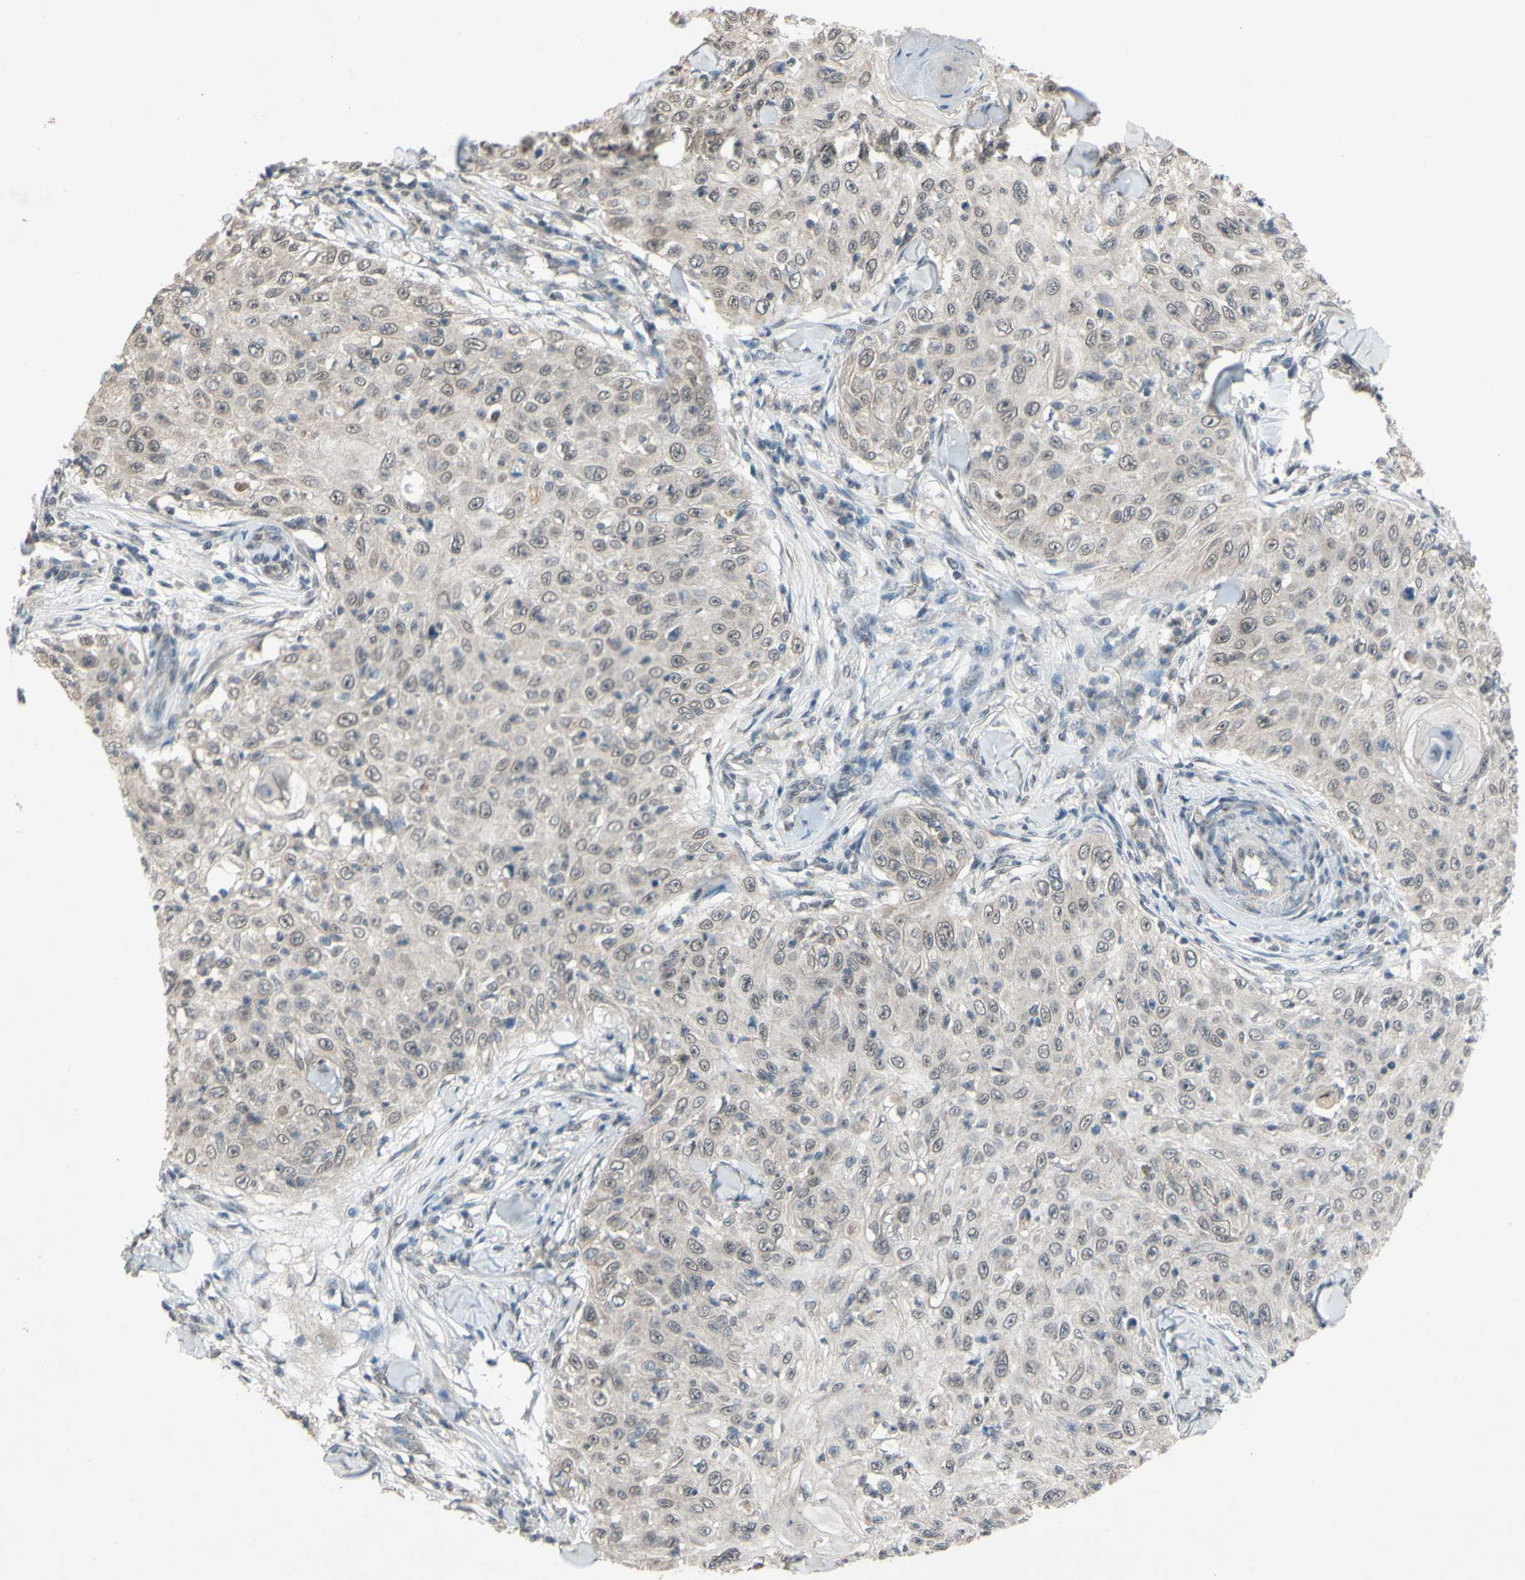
{"staining": {"intensity": "weak", "quantity": ">75%", "location": "cytoplasmic/membranous"}, "tissue": "skin cancer", "cell_type": "Tumor cells", "image_type": "cancer", "snomed": [{"axis": "morphology", "description": "Squamous cell carcinoma, NOS"}, {"axis": "topography", "description": "Skin"}], "caption": "Human skin squamous cell carcinoma stained with a protein marker shows weak staining in tumor cells.", "gene": "CDCP1", "patient": {"sex": "male", "age": 86}}